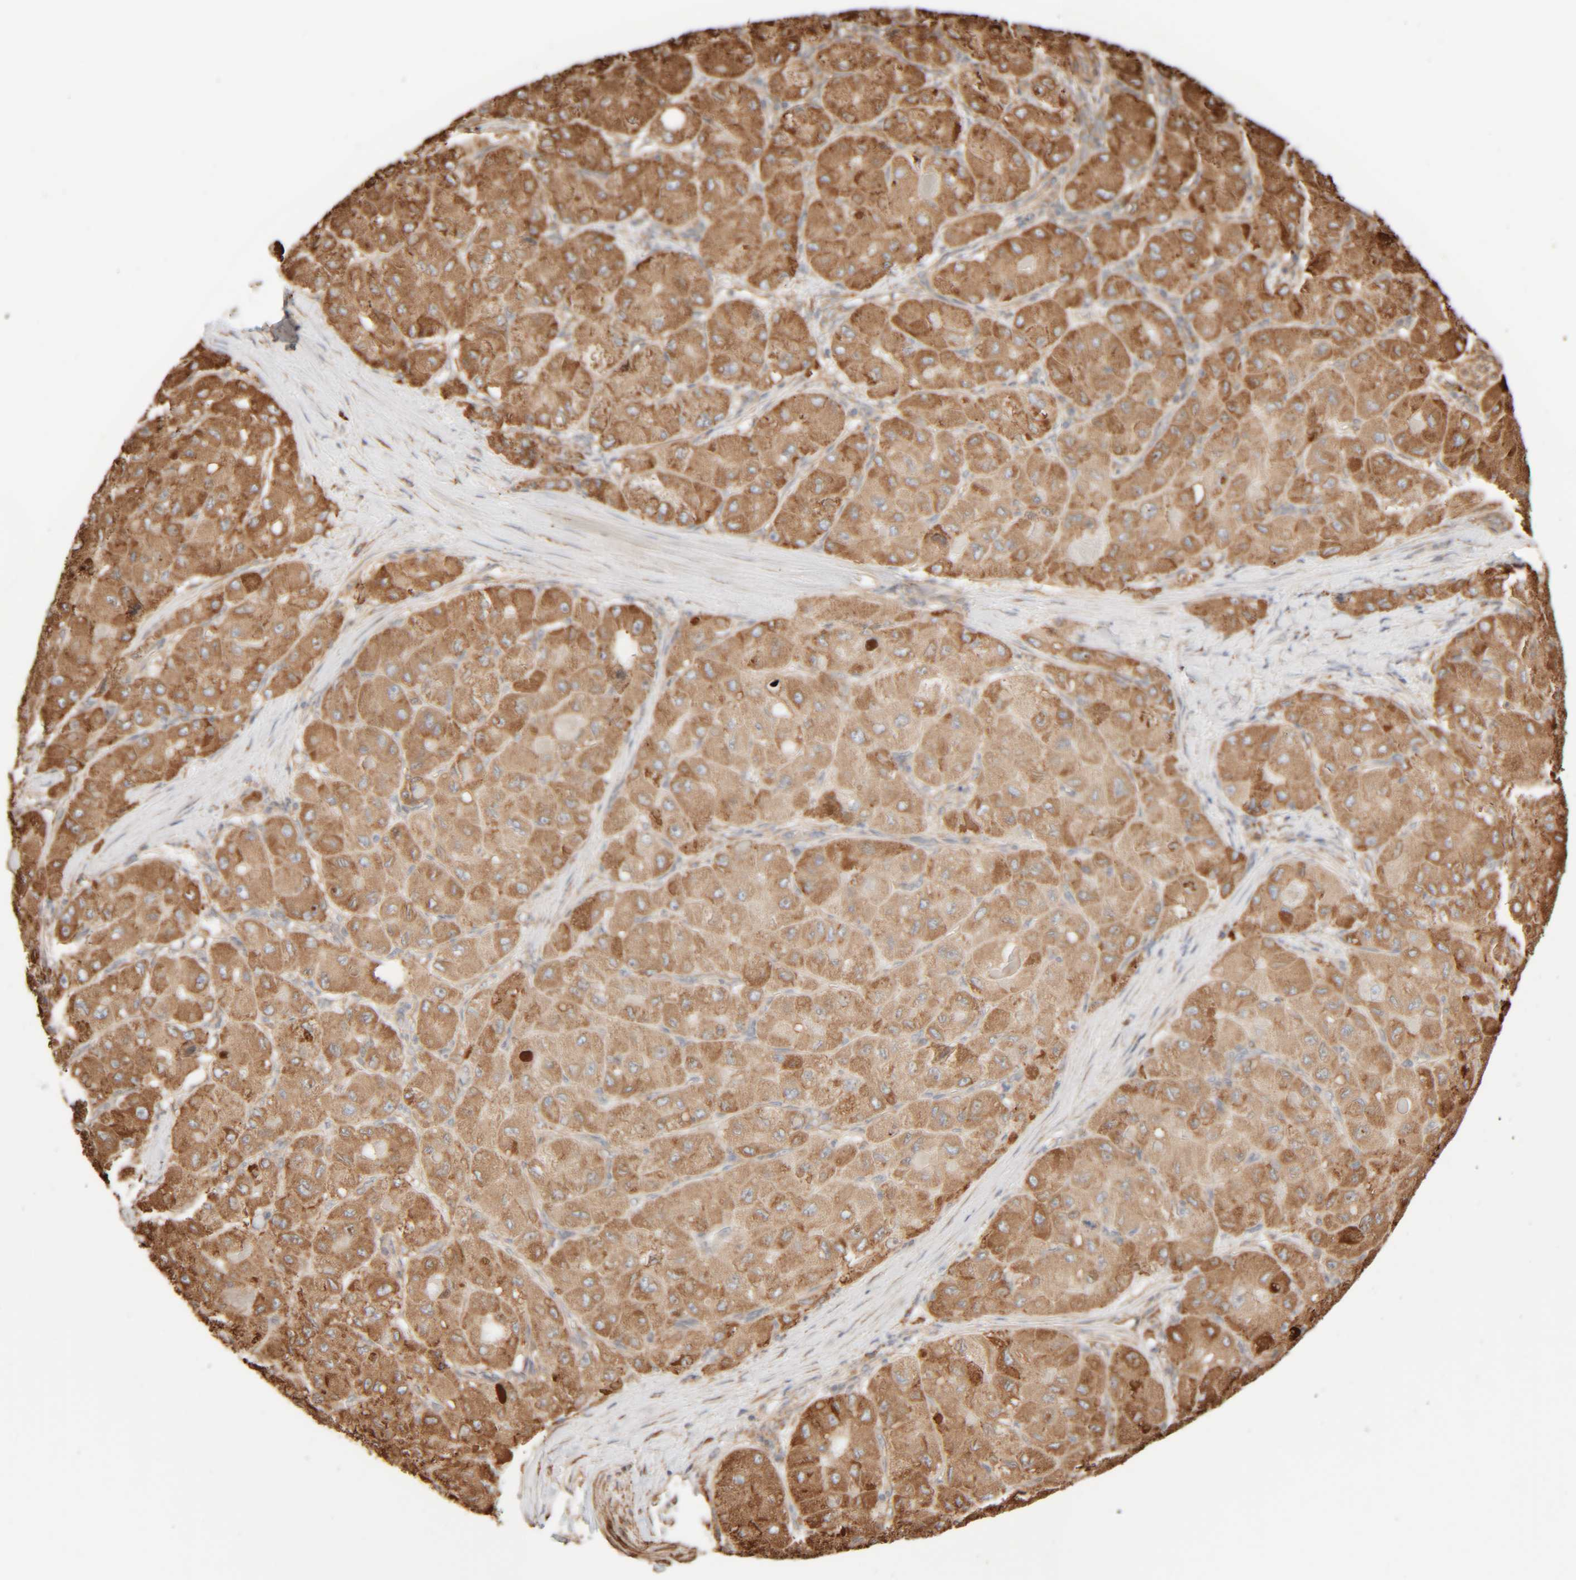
{"staining": {"intensity": "moderate", "quantity": ">75%", "location": "cytoplasmic/membranous"}, "tissue": "liver cancer", "cell_type": "Tumor cells", "image_type": "cancer", "snomed": [{"axis": "morphology", "description": "Carcinoma, Hepatocellular, NOS"}, {"axis": "topography", "description": "Liver"}], "caption": "Hepatocellular carcinoma (liver) tissue displays moderate cytoplasmic/membranous positivity in approximately >75% of tumor cells", "gene": "INTS1", "patient": {"sex": "male", "age": 80}}